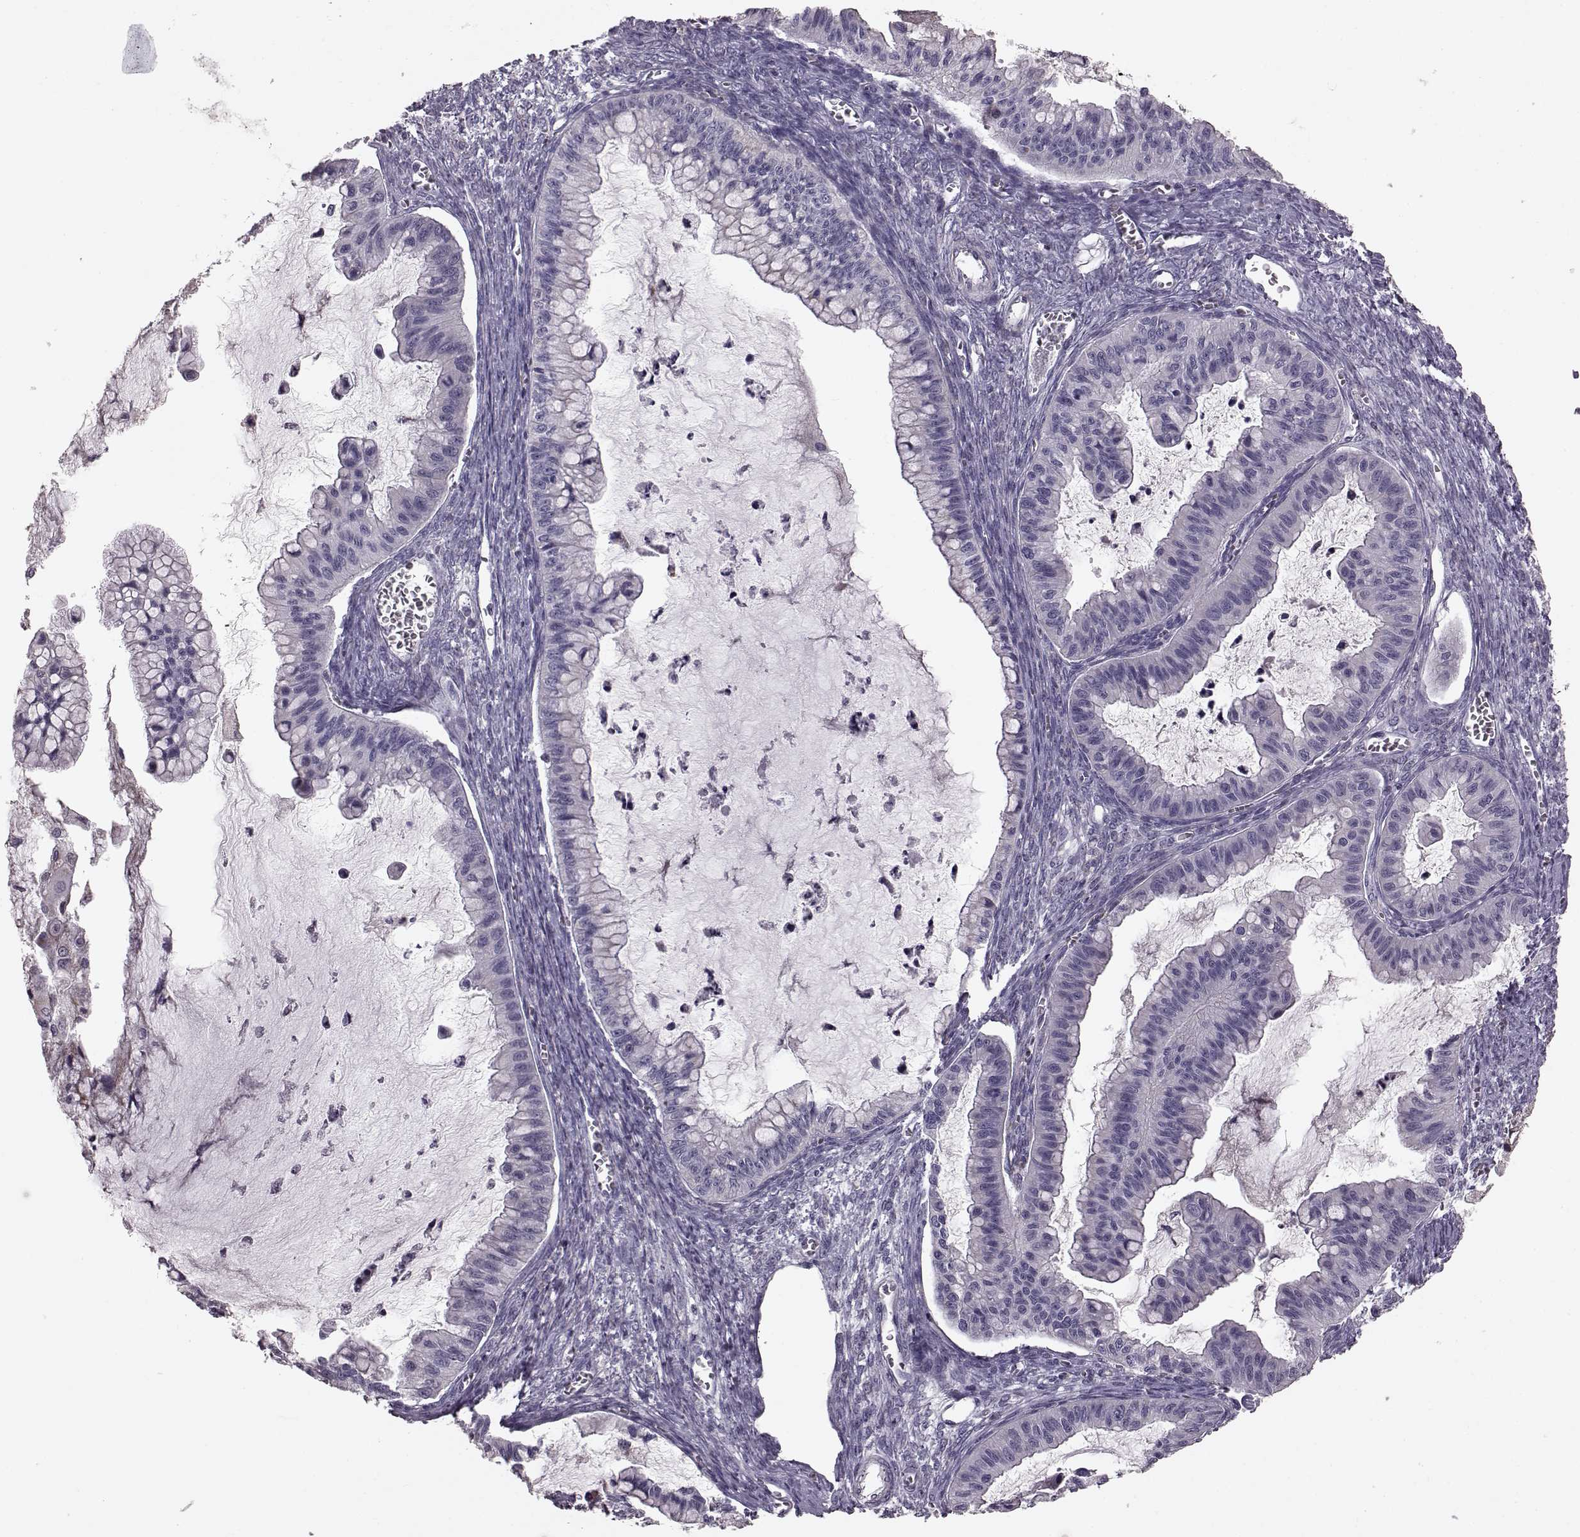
{"staining": {"intensity": "negative", "quantity": "none", "location": "none"}, "tissue": "ovarian cancer", "cell_type": "Tumor cells", "image_type": "cancer", "snomed": [{"axis": "morphology", "description": "Cystadenocarcinoma, mucinous, NOS"}, {"axis": "topography", "description": "Ovary"}], "caption": "High magnification brightfield microscopy of ovarian mucinous cystadenocarcinoma stained with DAB (brown) and counterstained with hematoxylin (blue): tumor cells show no significant expression.", "gene": "ATP5MF", "patient": {"sex": "female", "age": 72}}